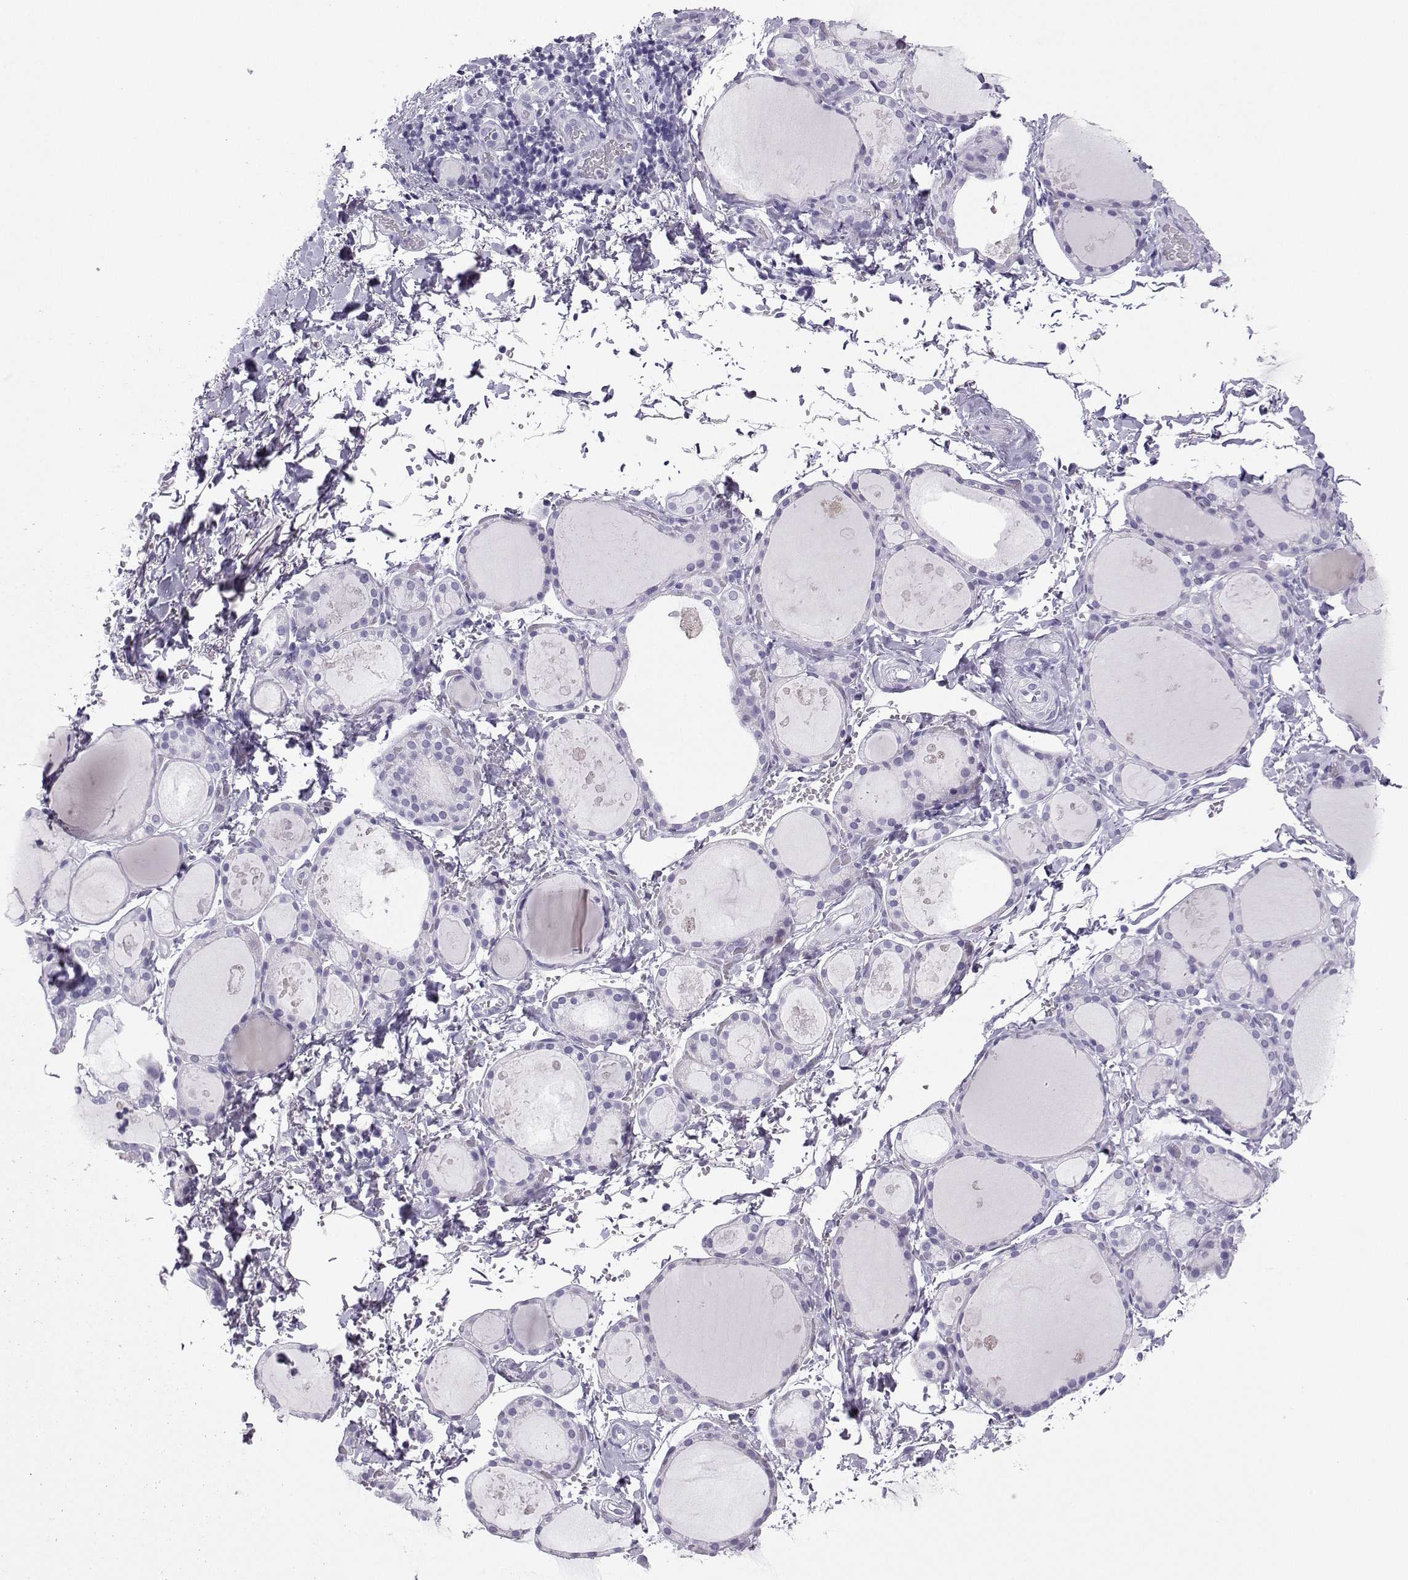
{"staining": {"intensity": "negative", "quantity": "none", "location": "none"}, "tissue": "thyroid gland", "cell_type": "Glandular cells", "image_type": "normal", "snomed": [{"axis": "morphology", "description": "Normal tissue, NOS"}, {"axis": "topography", "description": "Thyroid gland"}], "caption": "DAB (3,3'-diaminobenzidine) immunohistochemical staining of normal thyroid gland exhibits no significant positivity in glandular cells.", "gene": "NEFL", "patient": {"sex": "male", "age": 68}}